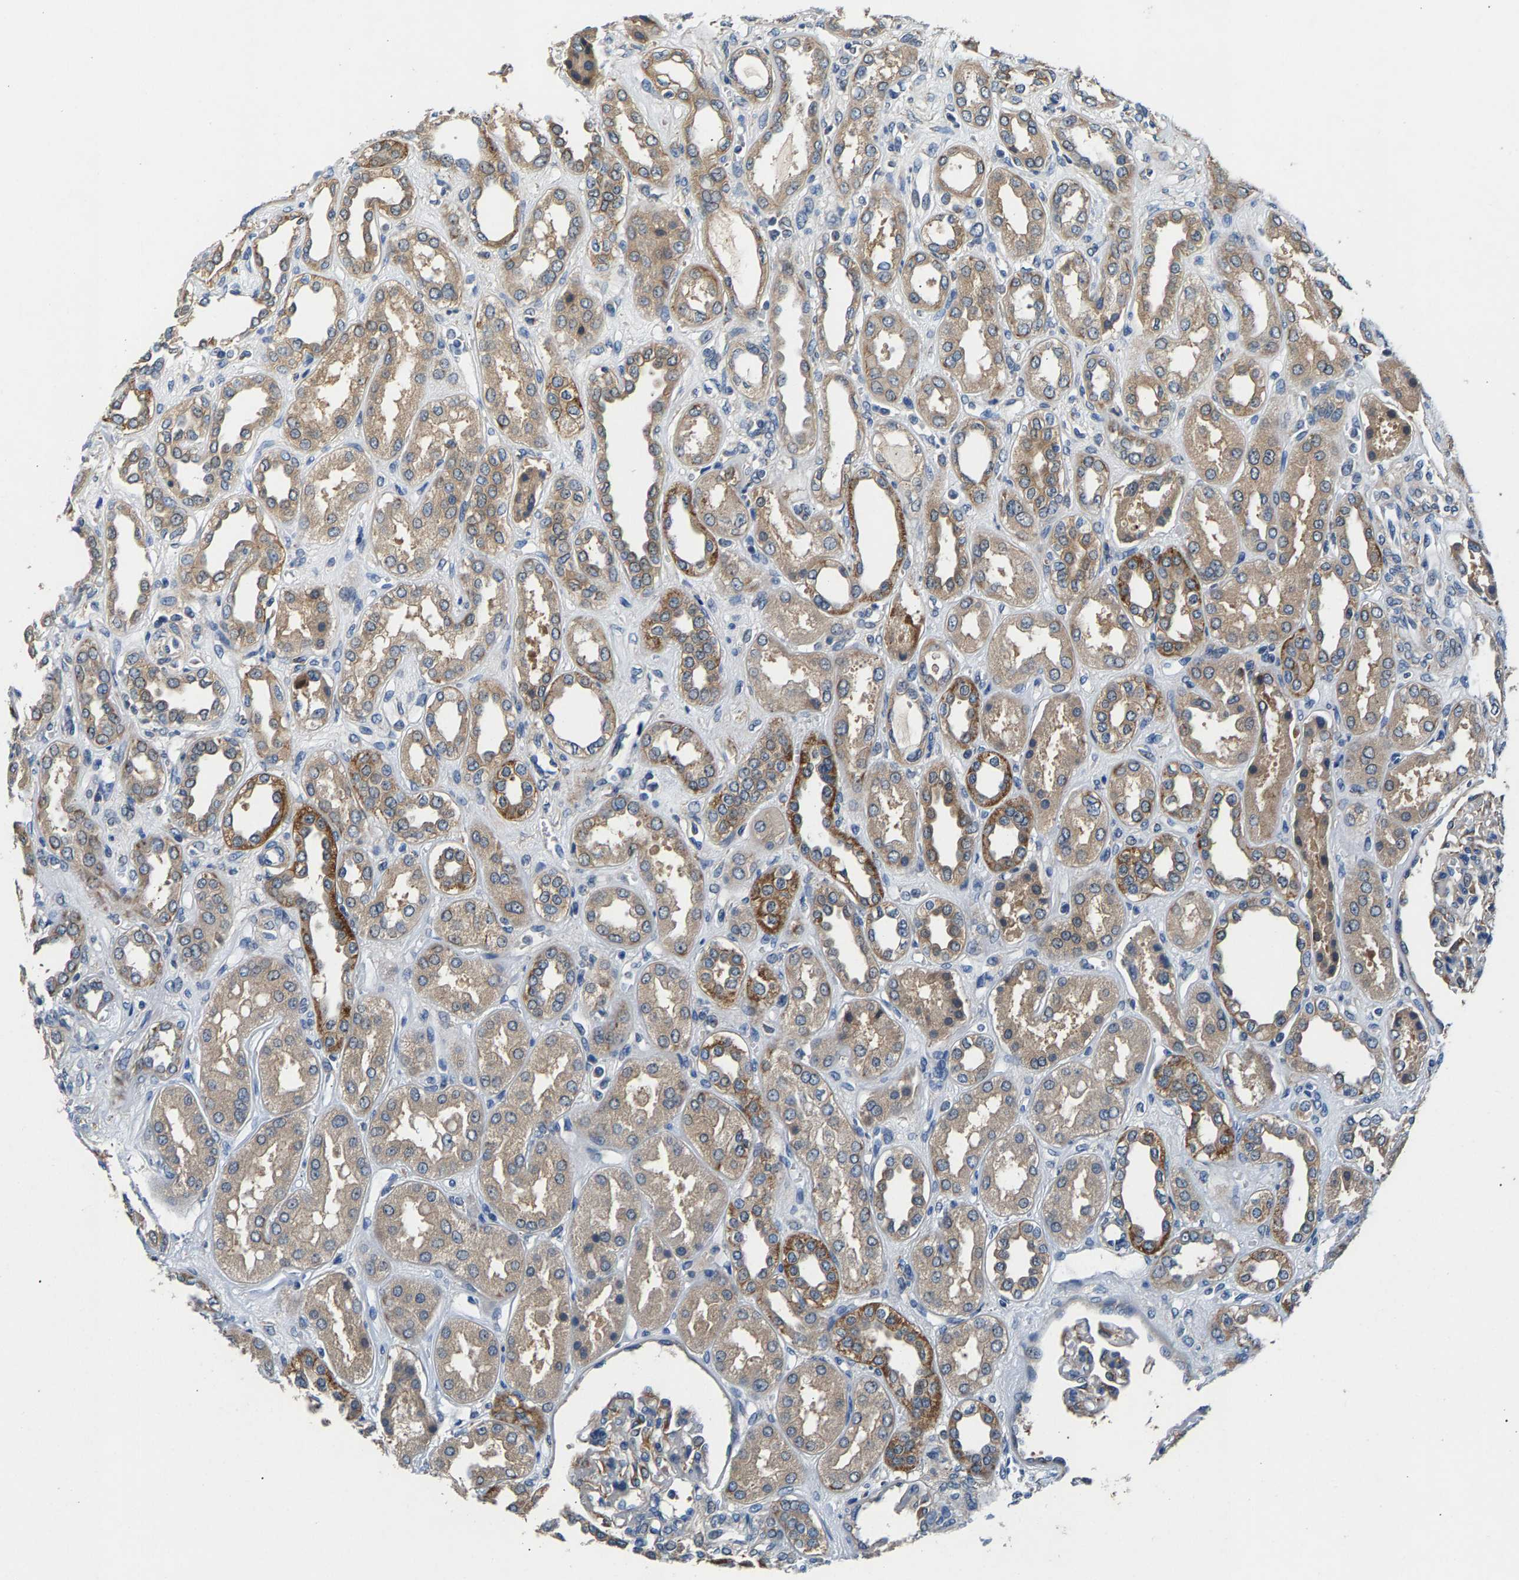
{"staining": {"intensity": "moderate", "quantity": "<25%", "location": "cytoplasmic/membranous"}, "tissue": "kidney", "cell_type": "Cells in glomeruli", "image_type": "normal", "snomed": [{"axis": "morphology", "description": "Normal tissue, NOS"}, {"axis": "topography", "description": "Kidney"}], "caption": "Human kidney stained with a brown dye shows moderate cytoplasmic/membranous positive positivity in approximately <25% of cells in glomeruli.", "gene": "NT5C", "patient": {"sex": "male", "age": 59}}